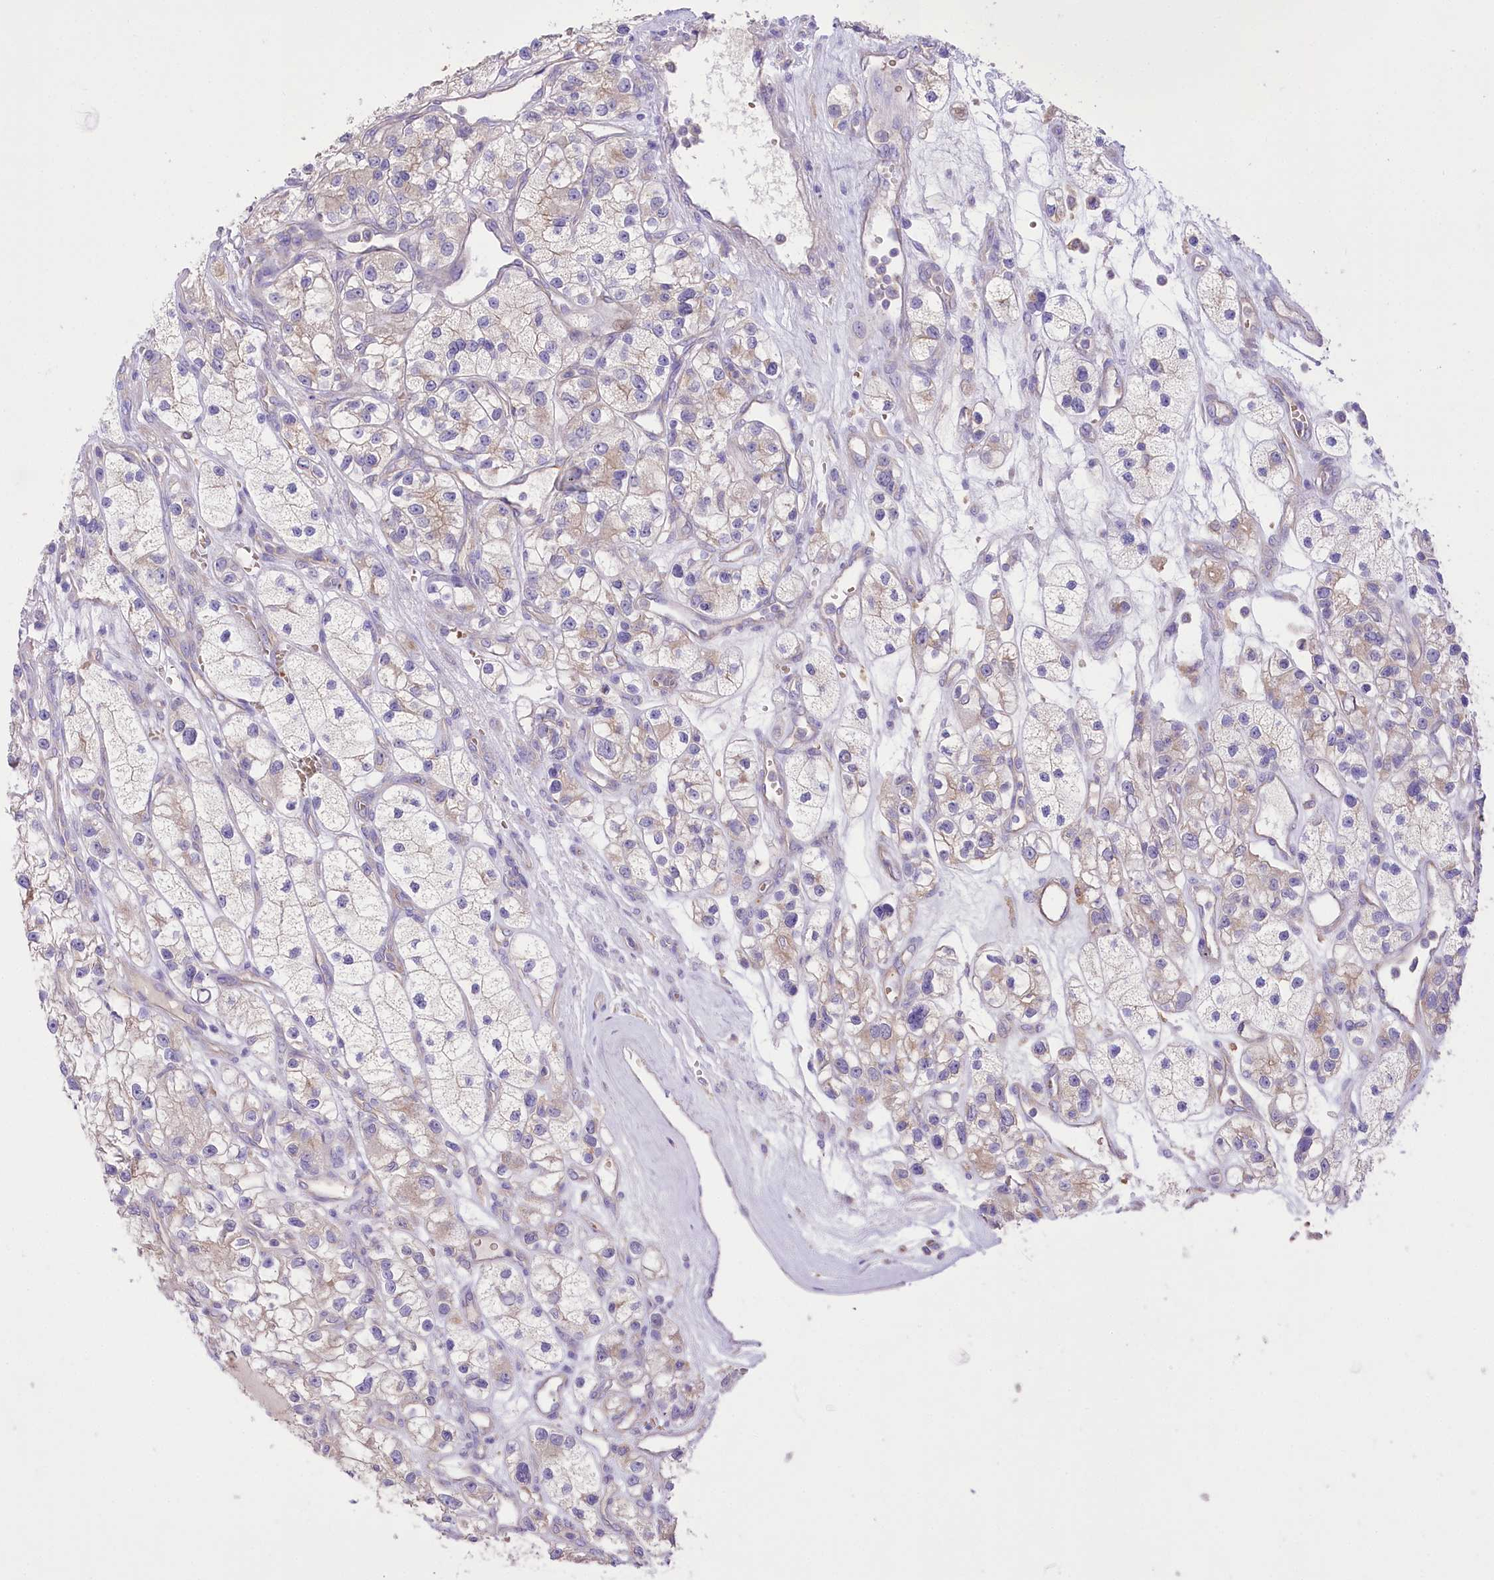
{"staining": {"intensity": "weak", "quantity": "25%-75%", "location": "cytoplasmic/membranous"}, "tissue": "renal cancer", "cell_type": "Tumor cells", "image_type": "cancer", "snomed": [{"axis": "morphology", "description": "Adenocarcinoma, NOS"}, {"axis": "topography", "description": "Kidney"}], "caption": "Immunohistochemistry (DAB) staining of renal adenocarcinoma demonstrates weak cytoplasmic/membranous protein staining in about 25%-75% of tumor cells. Nuclei are stained in blue.", "gene": "PRSS53", "patient": {"sex": "female", "age": 57}}